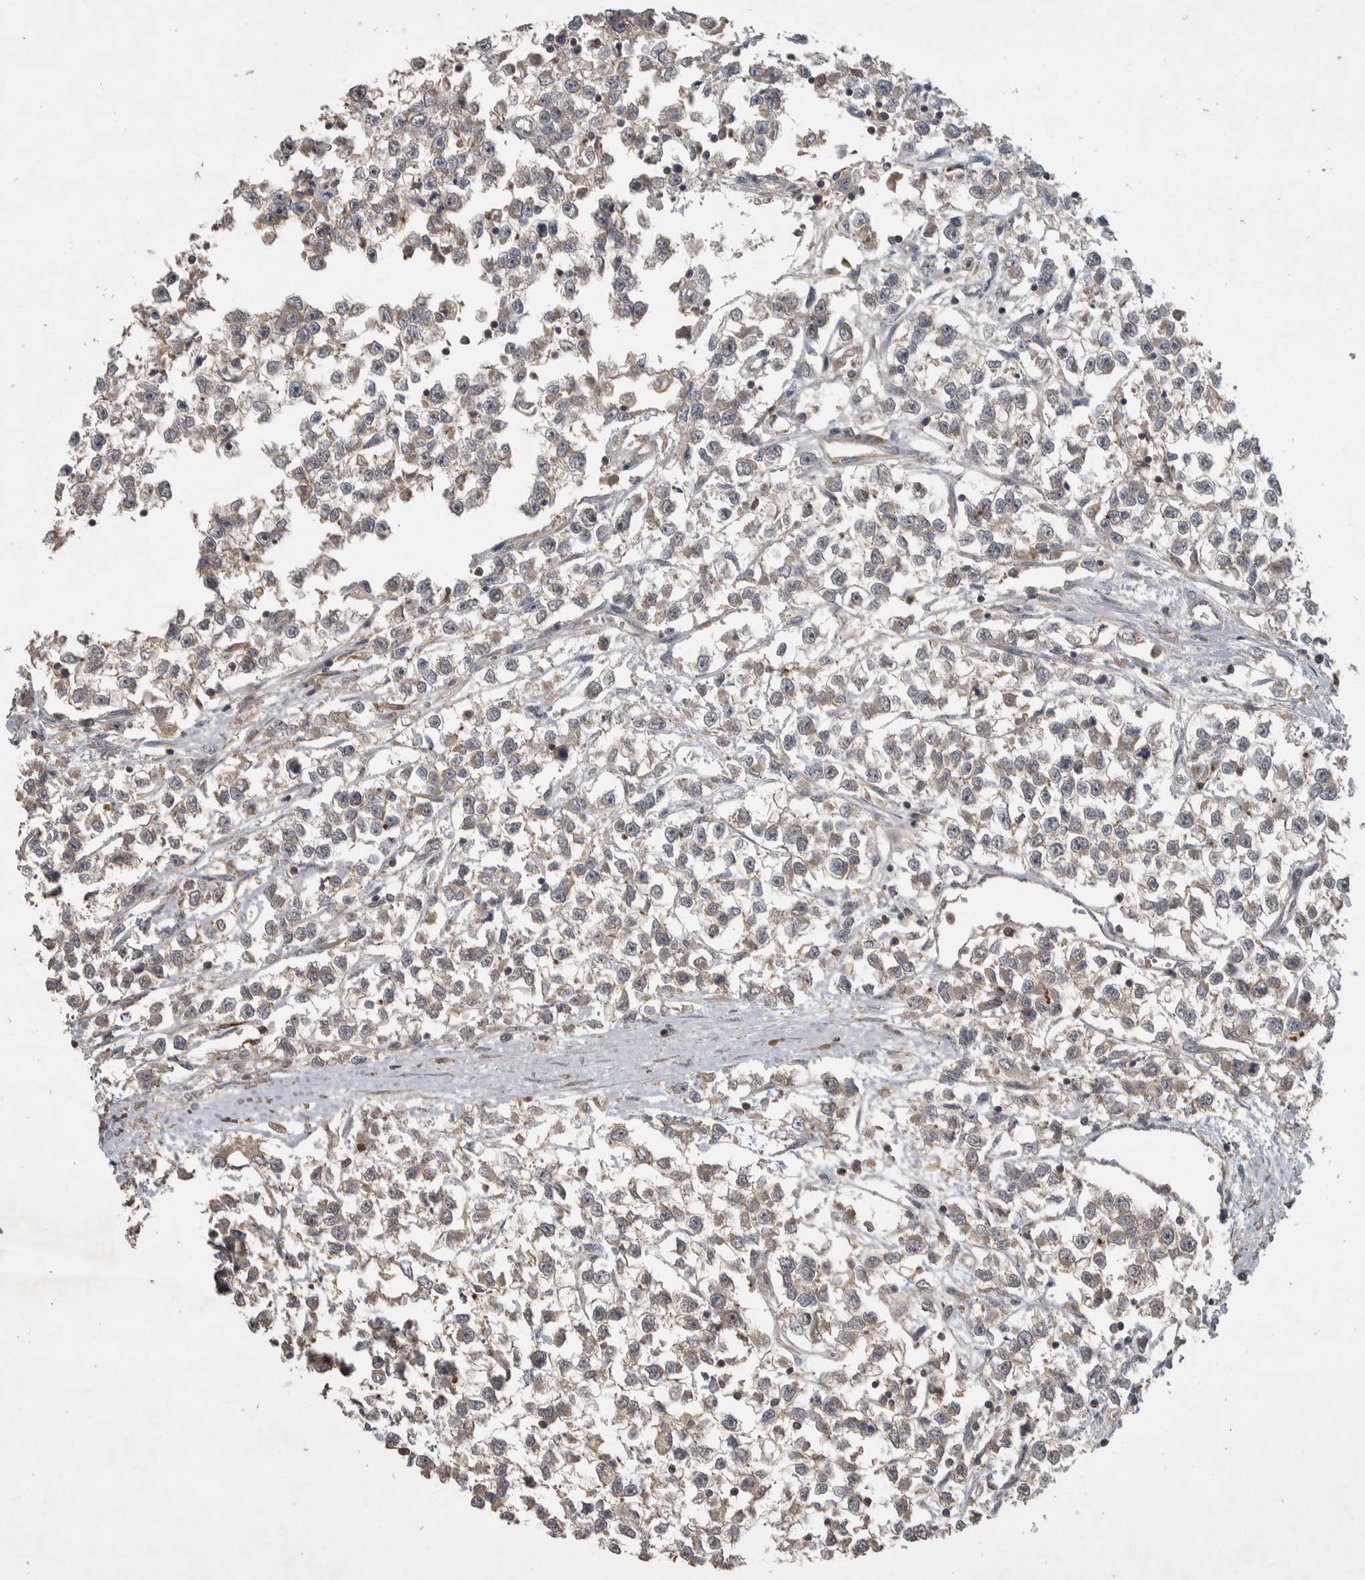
{"staining": {"intensity": "weak", "quantity": "25%-75%", "location": "cytoplasmic/membranous"}, "tissue": "testis cancer", "cell_type": "Tumor cells", "image_type": "cancer", "snomed": [{"axis": "morphology", "description": "Seminoma, NOS"}, {"axis": "morphology", "description": "Carcinoma, Embryonal, NOS"}, {"axis": "topography", "description": "Testis"}], "caption": "The histopathology image displays immunohistochemical staining of testis cancer (seminoma). There is weak cytoplasmic/membranous staining is seen in approximately 25%-75% of tumor cells. The protein is shown in brown color, while the nuclei are stained blue.", "gene": "ERAL1", "patient": {"sex": "male", "age": 51}}